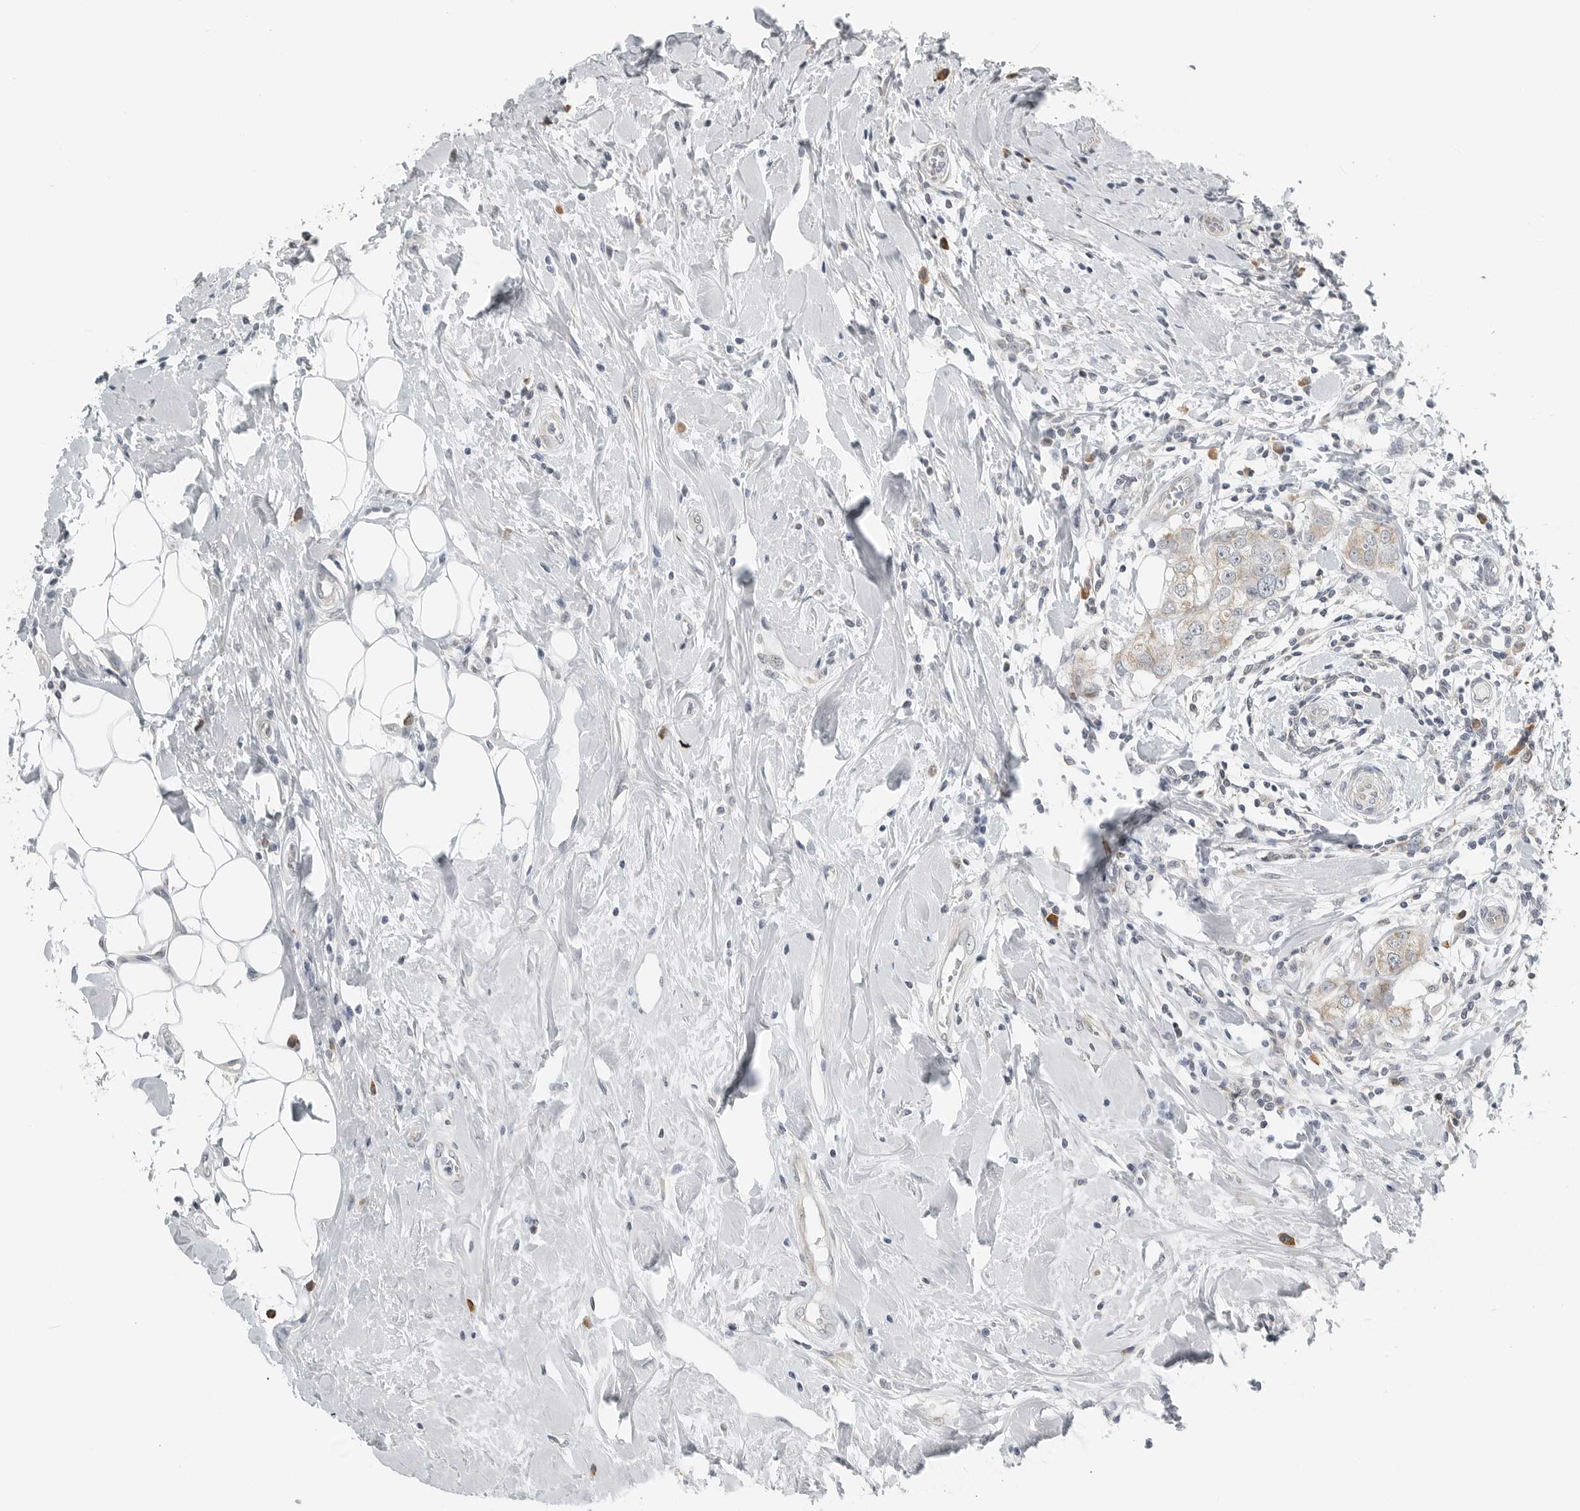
{"staining": {"intensity": "weak", "quantity": "25%-75%", "location": "cytoplasmic/membranous"}, "tissue": "breast cancer", "cell_type": "Tumor cells", "image_type": "cancer", "snomed": [{"axis": "morphology", "description": "Duct carcinoma"}, {"axis": "topography", "description": "Breast"}], "caption": "Tumor cells exhibit low levels of weak cytoplasmic/membranous expression in about 25%-75% of cells in breast cancer (intraductal carcinoma). The protein is stained brown, and the nuclei are stained in blue (DAB (3,3'-diaminobenzidine) IHC with brightfield microscopy, high magnification).", "gene": "IL12RB2", "patient": {"sex": "female", "age": 27}}